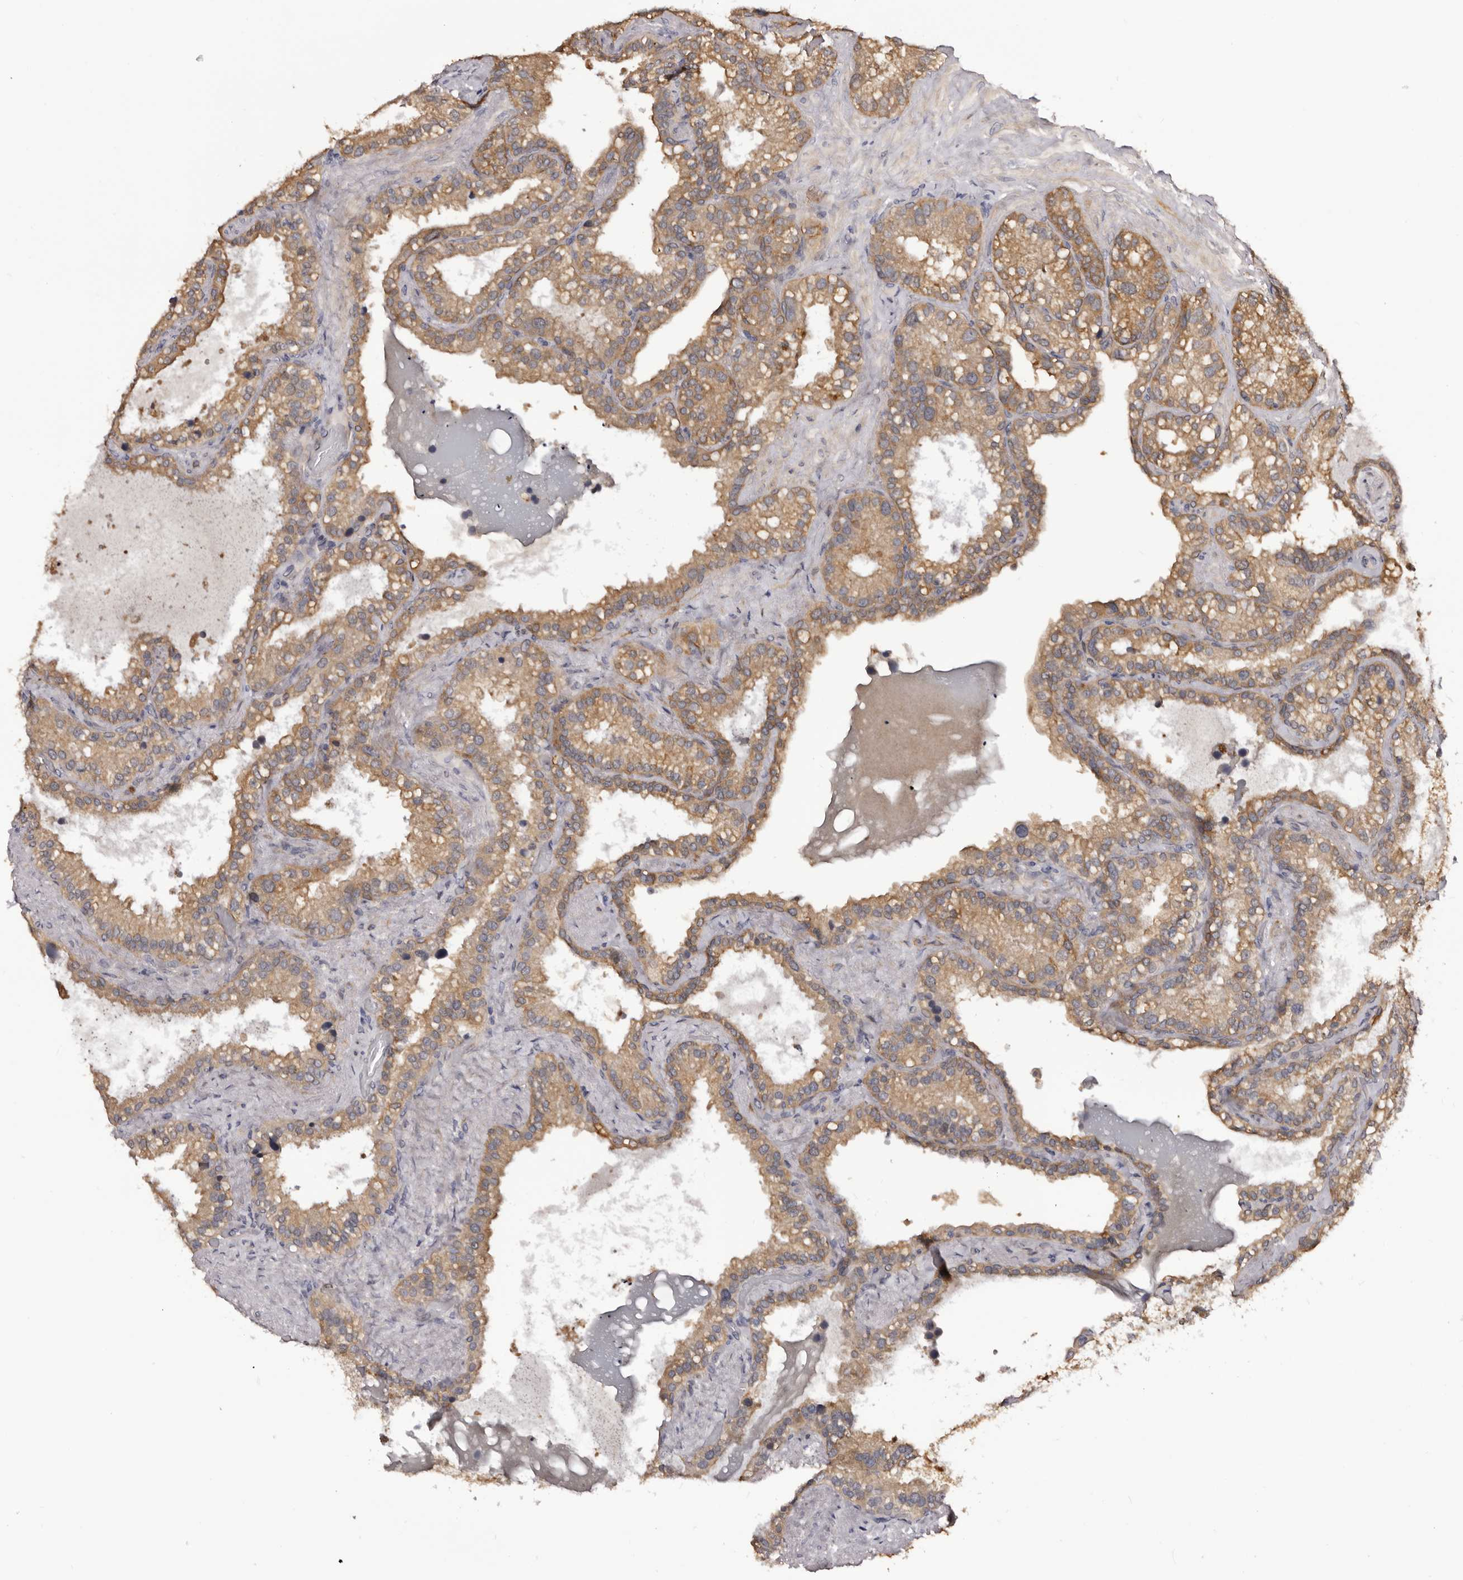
{"staining": {"intensity": "moderate", "quantity": ">75%", "location": "cytoplasmic/membranous"}, "tissue": "seminal vesicle", "cell_type": "Glandular cells", "image_type": "normal", "snomed": [{"axis": "morphology", "description": "Normal tissue, NOS"}, {"axis": "topography", "description": "Prostate"}, {"axis": "topography", "description": "Seminal veicle"}], "caption": "The image reveals immunohistochemical staining of benign seminal vesicle. There is moderate cytoplasmic/membranous positivity is present in approximately >75% of glandular cells.", "gene": "KCNJ8", "patient": {"sex": "male", "age": 68}}